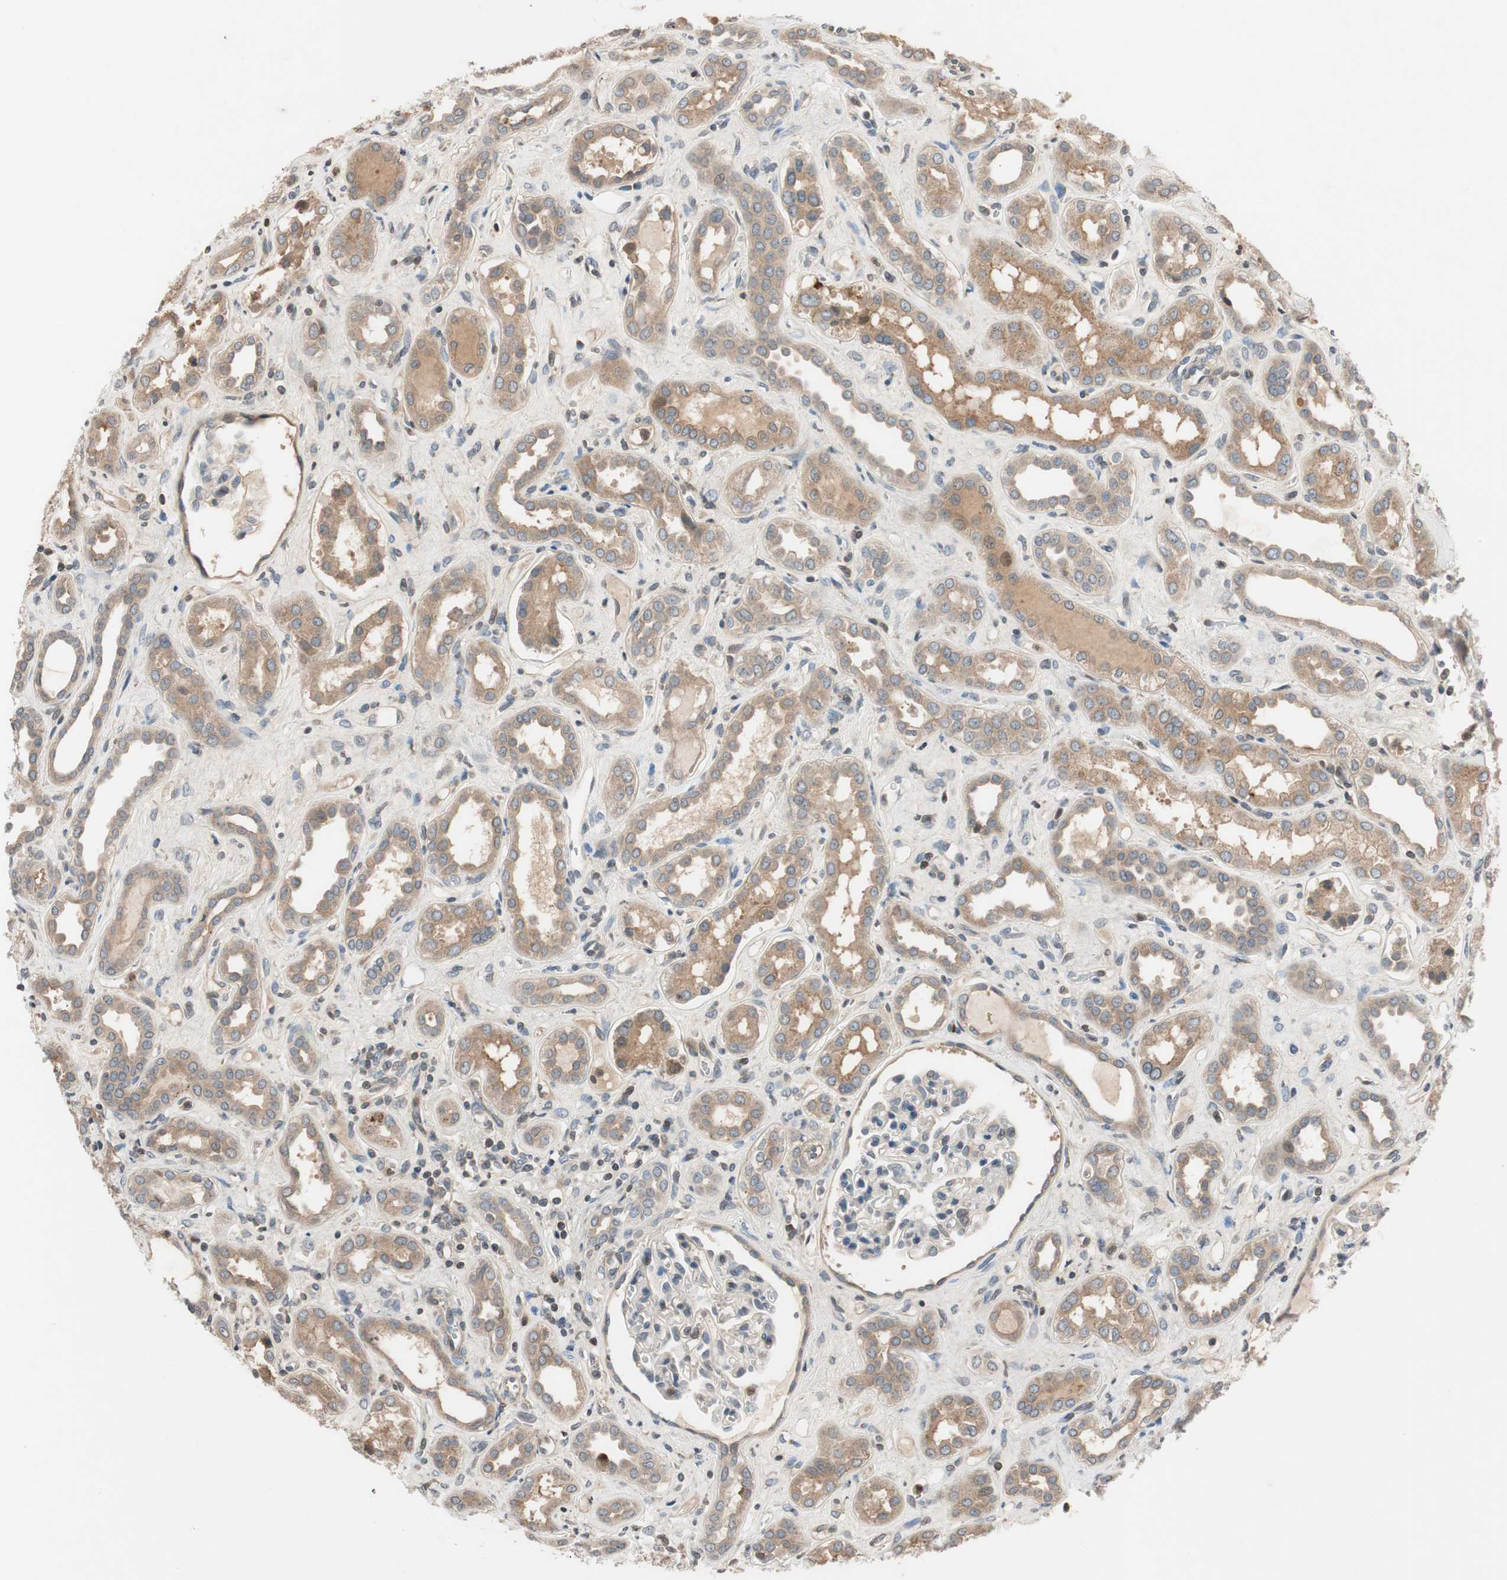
{"staining": {"intensity": "negative", "quantity": "none", "location": "none"}, "tissue": "kidney", "cell_type": "Cells in glomeruli", "image_type": "normal", "snomed": [{"axis": "morphology", "description": "Normal tissue, NOS"}, {"axis": "topography", "description": "Kidney"}], "caption": "A high-resolution micrograph shows immunohistochemistry staining of benign kidney, which shows no significant positivity in cells in glomeruli.", "gene": "GCLM", "patient": {"sex": "male", "age": 59}}